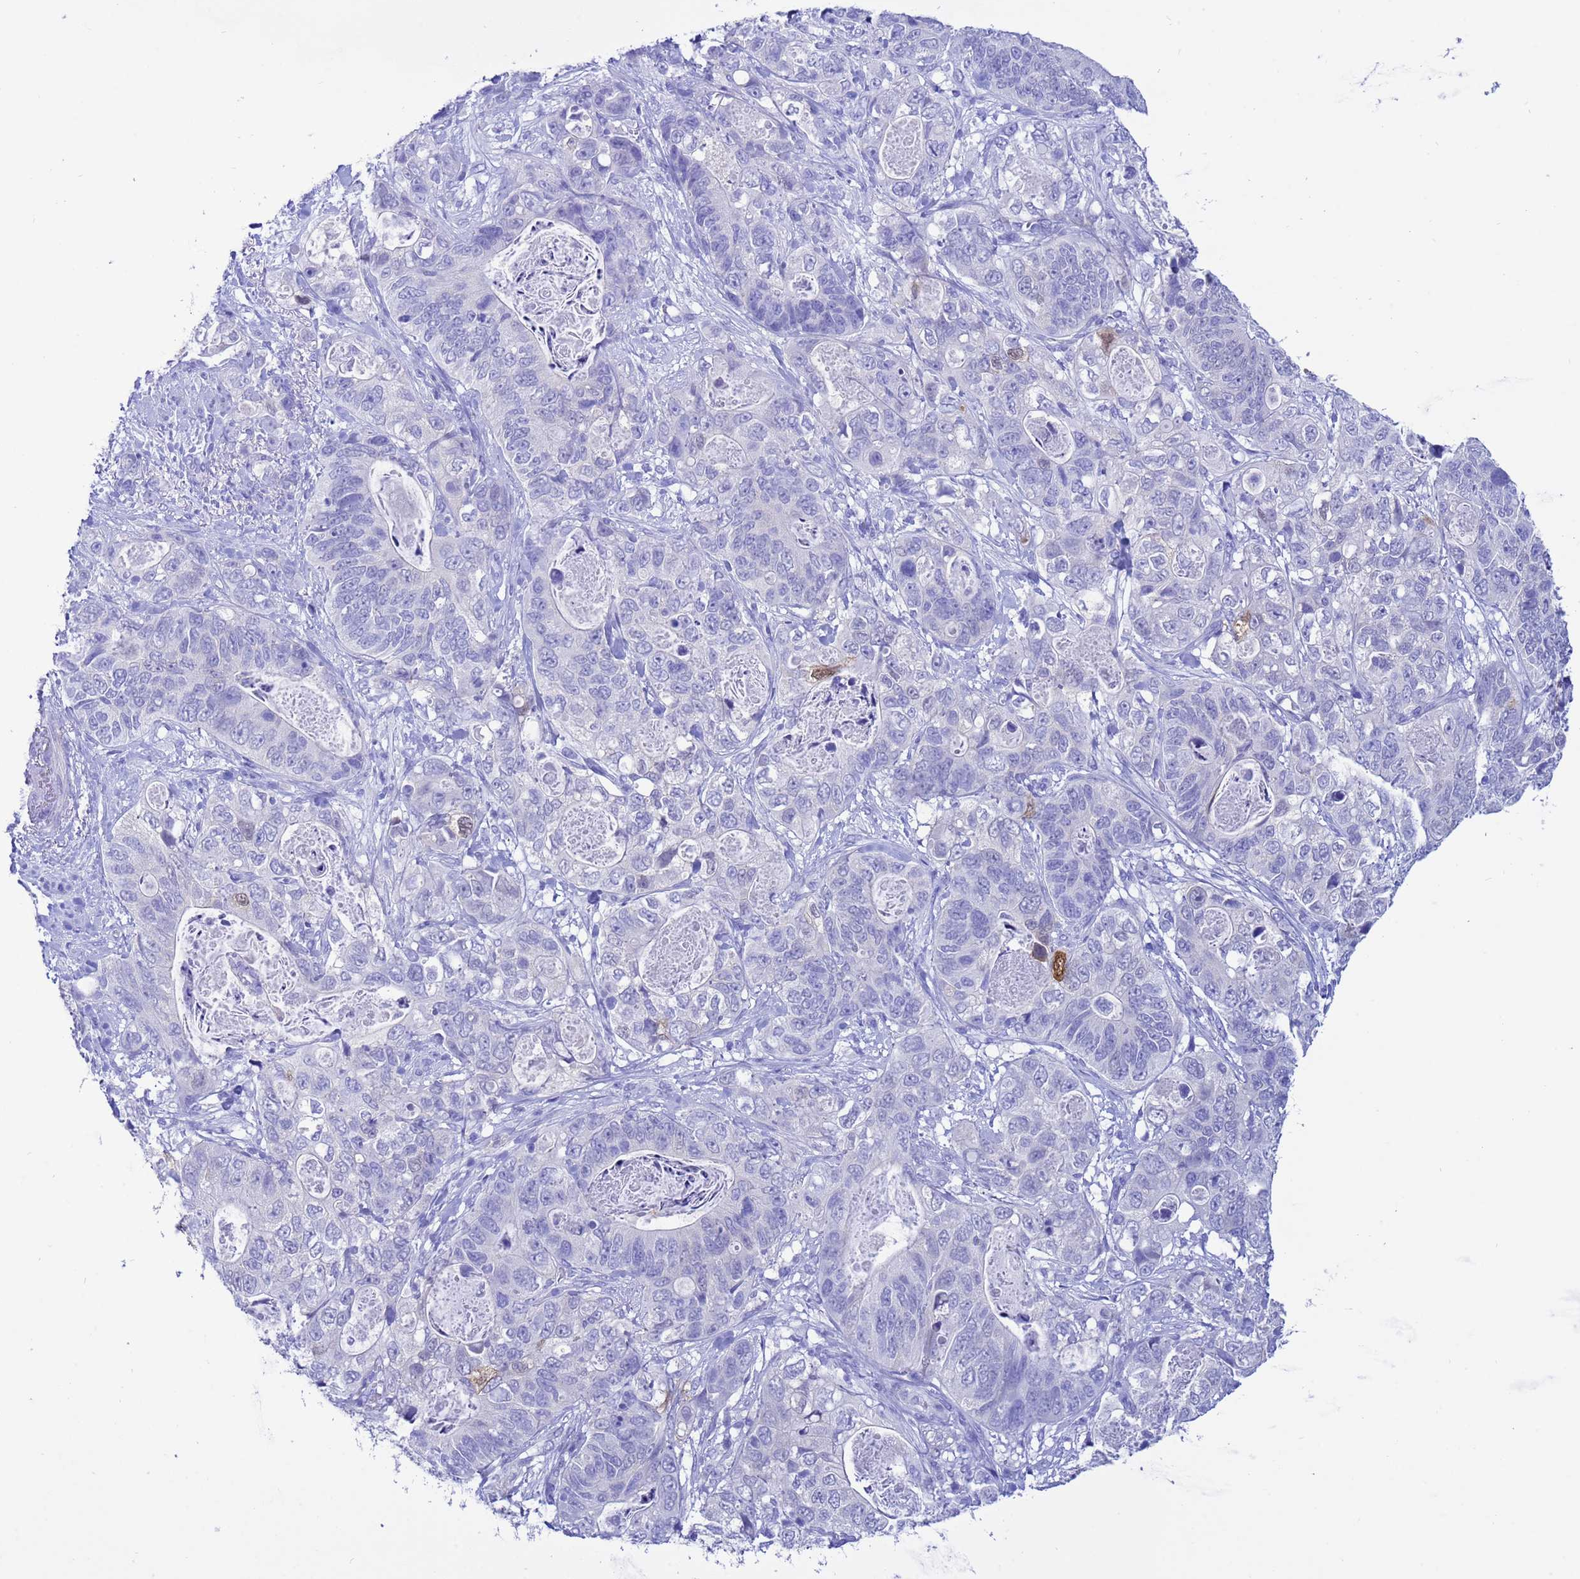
{"staining": {"intensity": "negative", "quantity": "none", "location": "none"}, "tissue": "stomach cancer", "cell_type": "Tumor cells", "image_type": "cancer", "snomed": [{"axis": "morphology", "description": "Normal tissue, NOS"}, {"axis": "morphology", "description": "Adenocarcinoma, NOS"}, {"axis": "topography", "description": "Stomach"}], "caption": "Immunohistochemistry micrograph of human stomach cancer stained for a protein (brown), which demonstrates no staining in tumor cells.", "gene": "AKR1C2", "patient": {"sex": "female", "age": 89}}